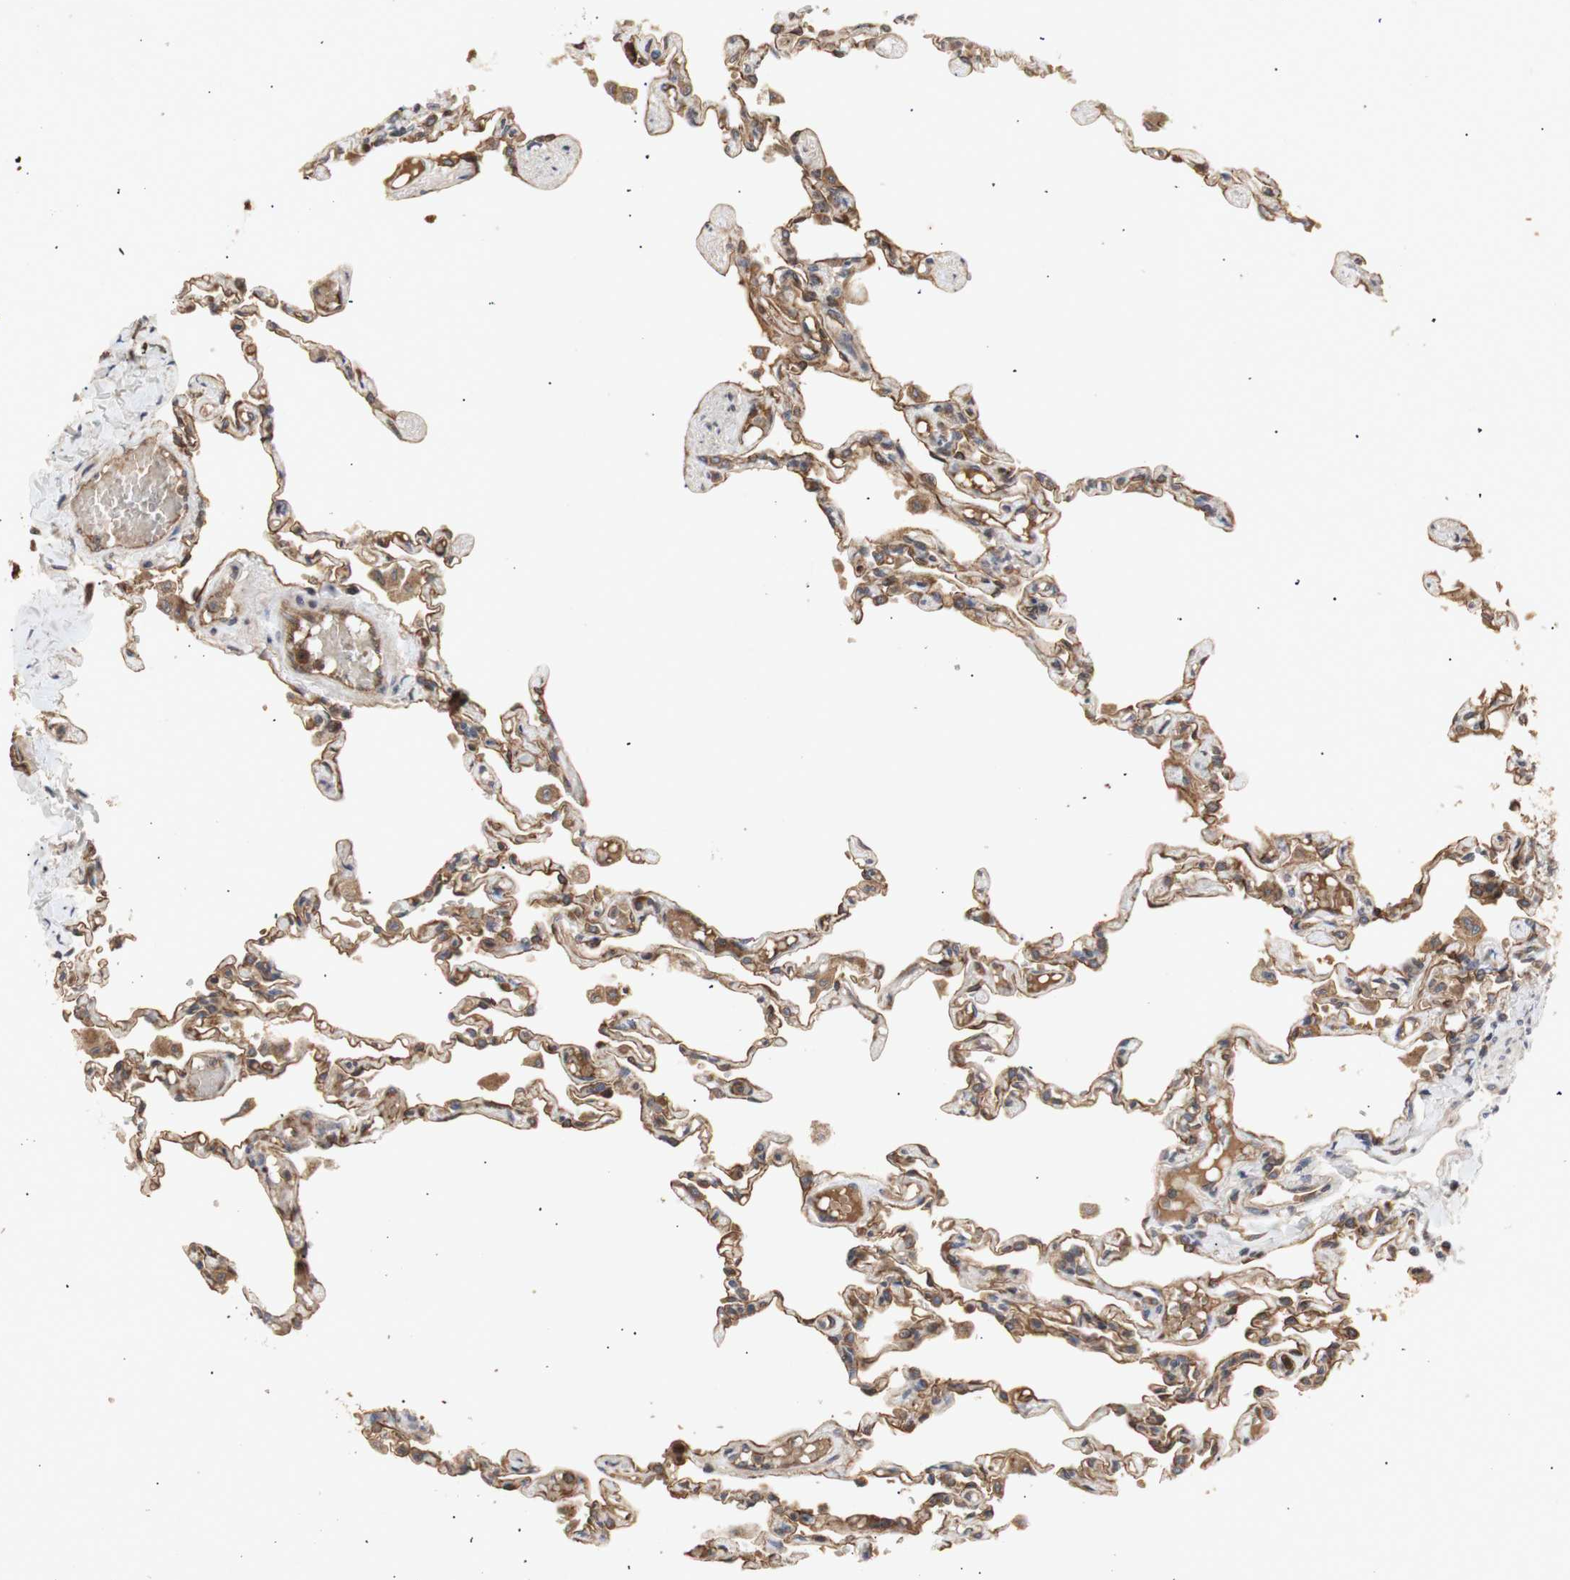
{"staining": {"intensity": "moderate", "quantity": ">75%", "location": "cytoplasmic/membranous"}, "tissue": "lung", "cell_type": "Alveolar cells", "image_type": "normal", "snomed": [{"axis": "morphology", "description": "Normal tissue, NOS"}, {"axis": "topography", "description": "Lung"}], "caption": "Brown immunohistochemical staining in unremarkable human lung demonstrates moderate cytoplasmic/membranous staining in approximately >75% of alveolar cells.", "gene": "PKN1", "patient": {"sex": "male", "age": 21}}